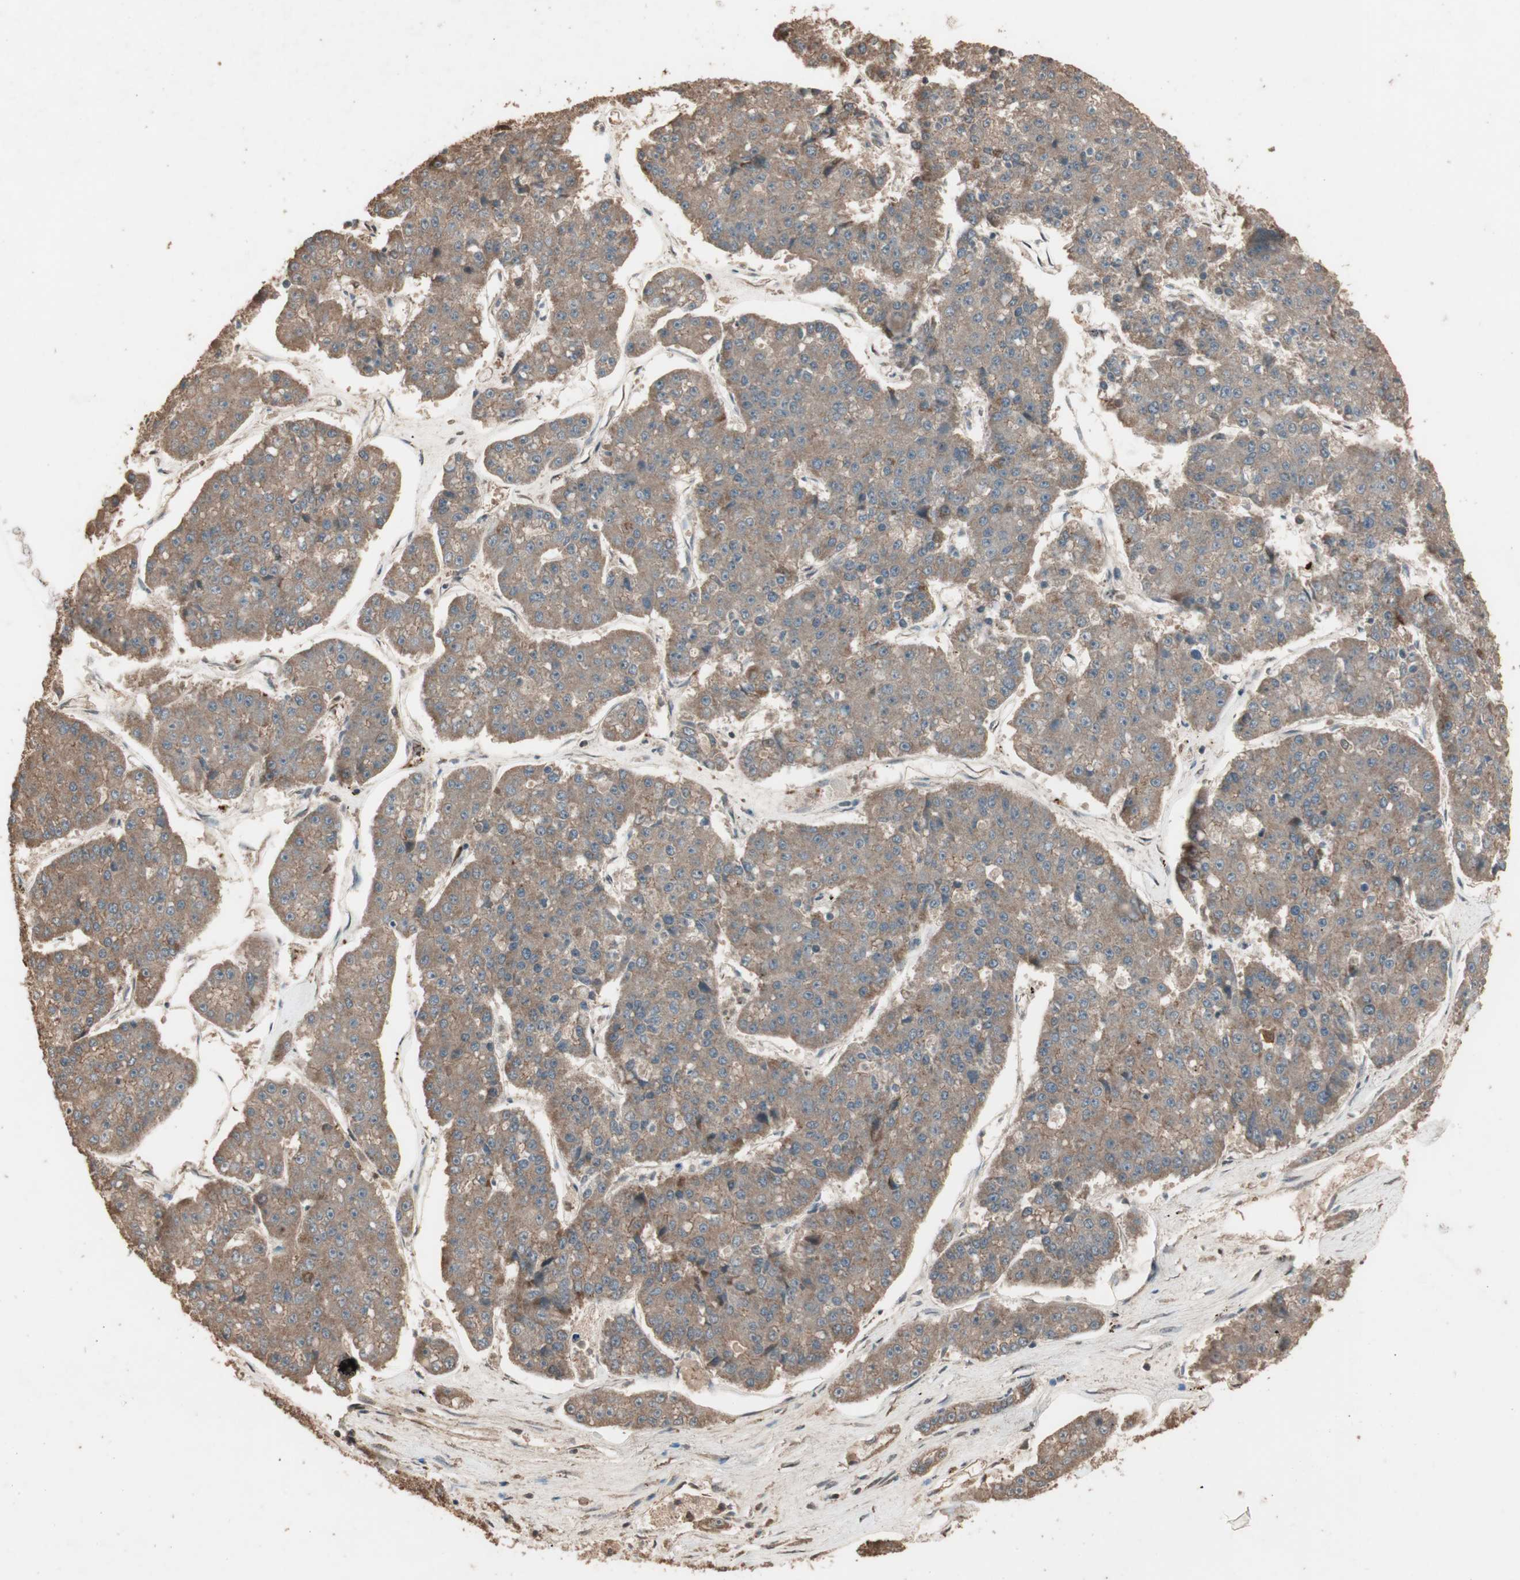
{"staining": {"intensity": "moderate", "quantity": ">75%", "location": "cytoplasmic/membranous"}, "tissue": "pancreatic cancer", "cell_type": "Tumor cells", "image_type": "cancer", "snomed": [{"axis": "morphology", "description": "Adenocarcinoma, NOS"}, {"axis": "topography", "description": "Pancreas"}], "caption": "Adenocarcinoma (pancreatic) stained with a protein marker exhibits moderate staining in tumor cells.", "gene": "USP20", "patient": {"sex": "male", "age": 50}}